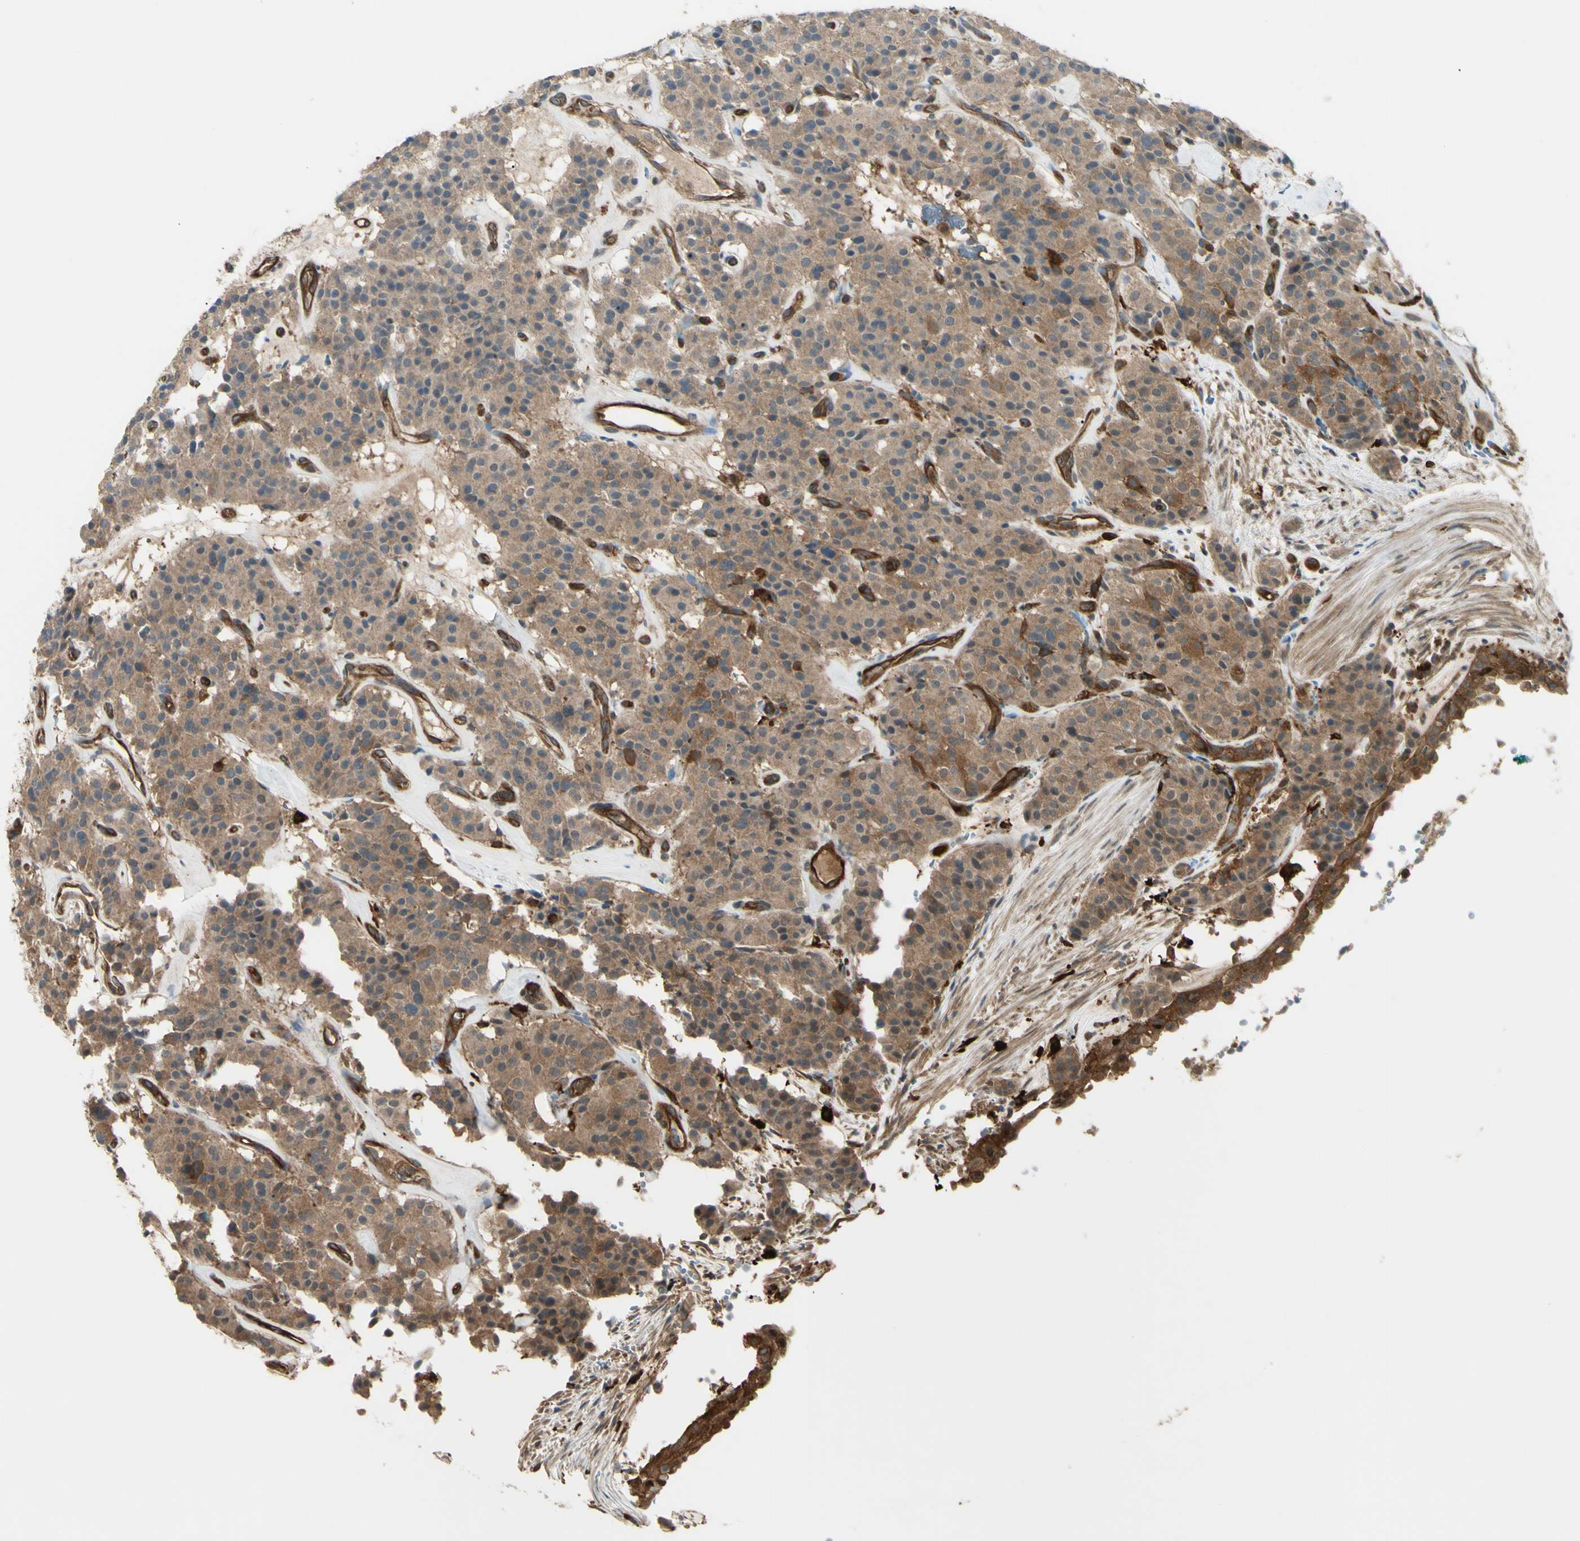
{"staining": {"intensity": "moderate", "quantity": ">75%", "location": "cytoplasmic/membranous"}, "tissue": "carcinoid", "cell_type": "Tumor cells", "image_type": "cancer", "snomed": [{"axis": "morphology", "description": "Carcinoid, malignant, NOS"}, {"axis": "topography", "description": "Lung"}], "caption": "Malignant carcinoid was stained to show a protein in brown. There is medium levels of moderate cytoplasmic/membranous expression in approximately >75% of tumor cells. The protein is shown in brown color, while the nuclei are stained blue.", "gene": "PTPN12", "patient": {"sex": "male", "age": 30}}